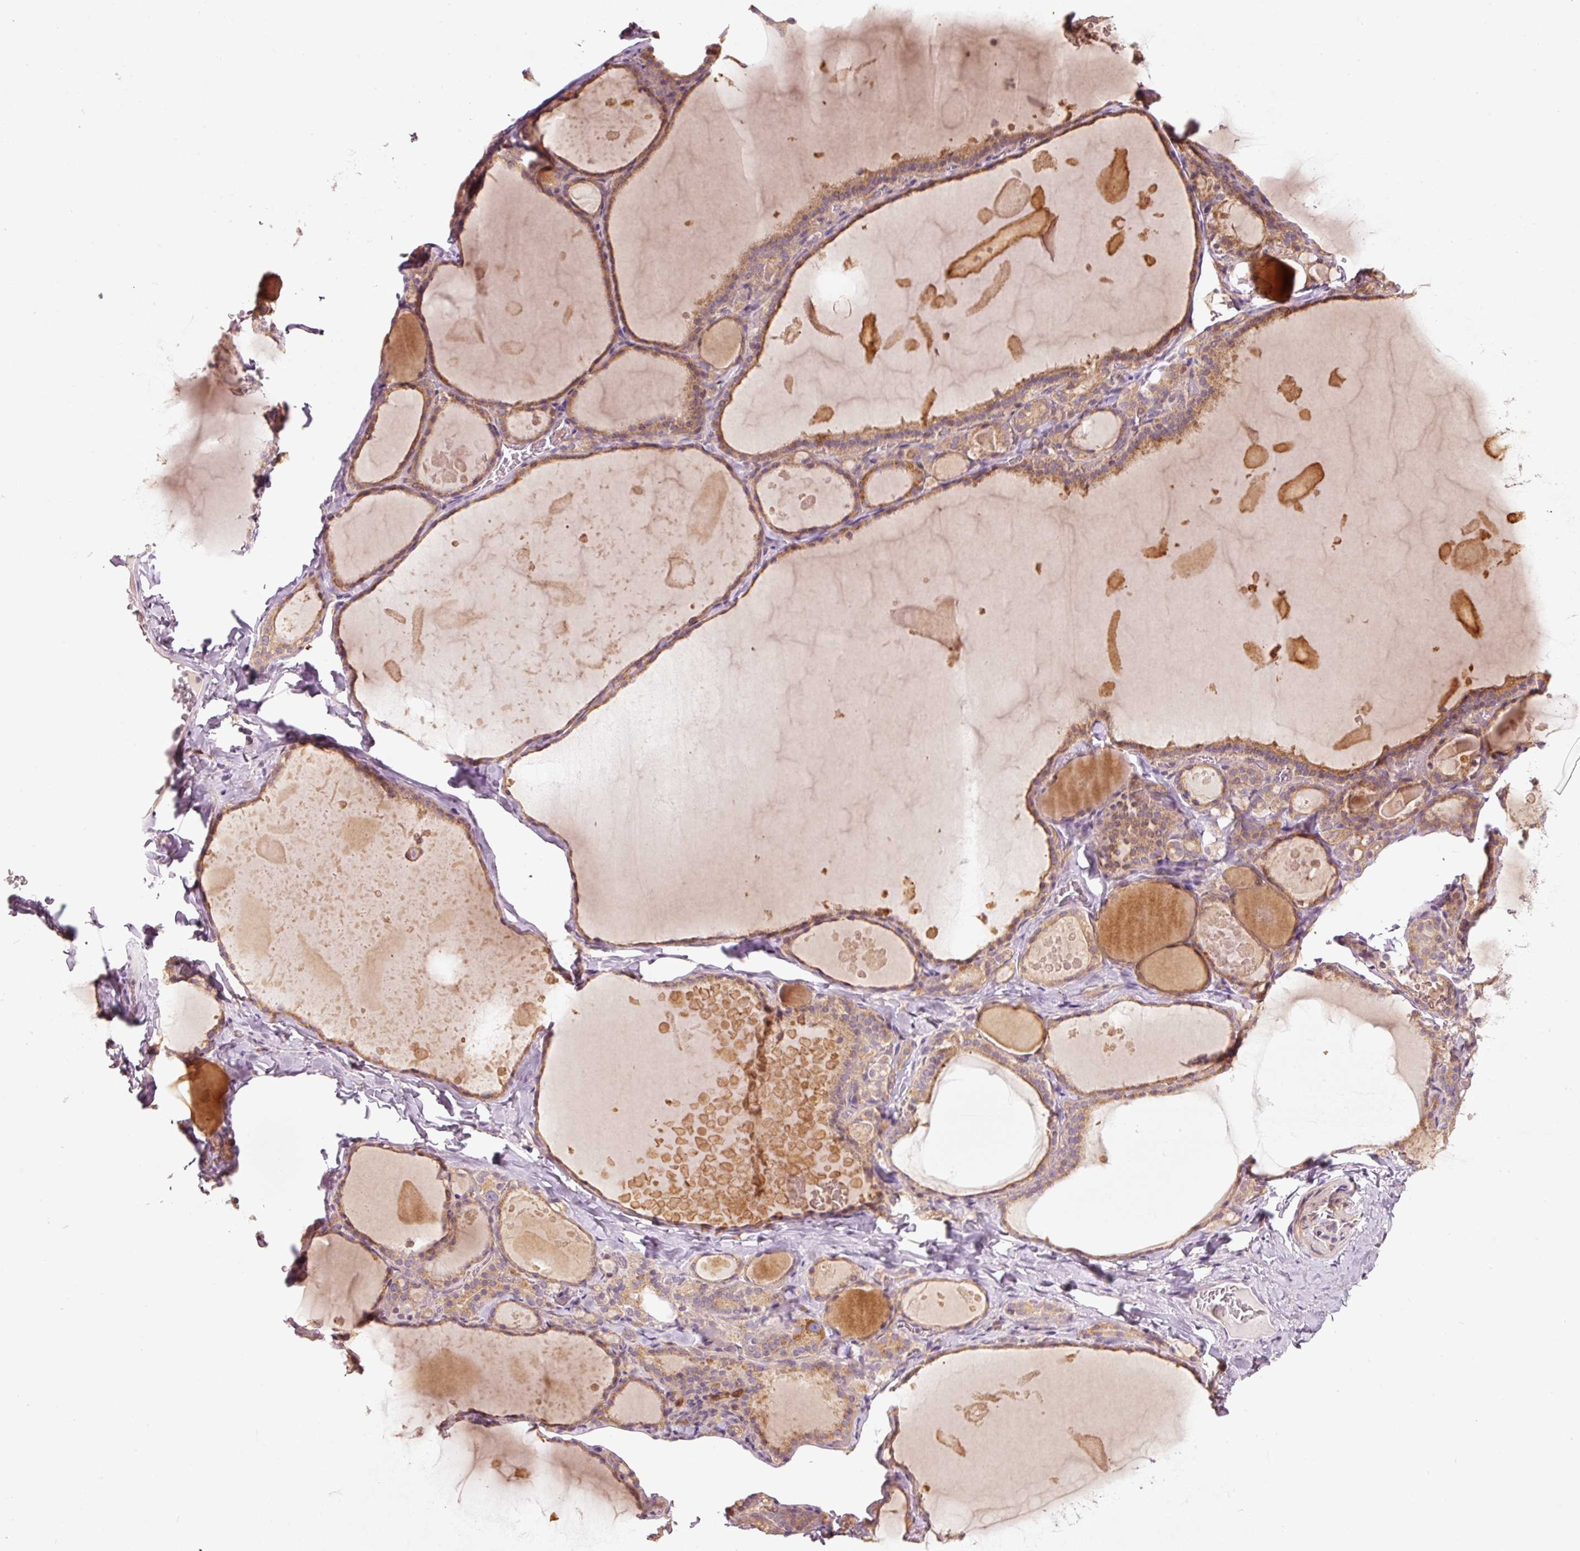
{"staining": {"intensity": "moderate", "quantity": "25%-75%", "location": "cytoplasmic/membranous"}, "tissue": "thyroid gland", "cell_type": "Glandular cells", "image_type": "normal", "snomed": [{"axis": "morphology", "description": "Normal tissue, NOS"}, {"axis": "topography", "description": "Thyroid gland"}], "caption": "Protein analysis of normal thyroid gland exhibits moderate cytoplasmic/membranous positivity in about 25%-75% of glandular cells.", "gene": "MAP10", "patient": {"sex": "male", "age": 56}}